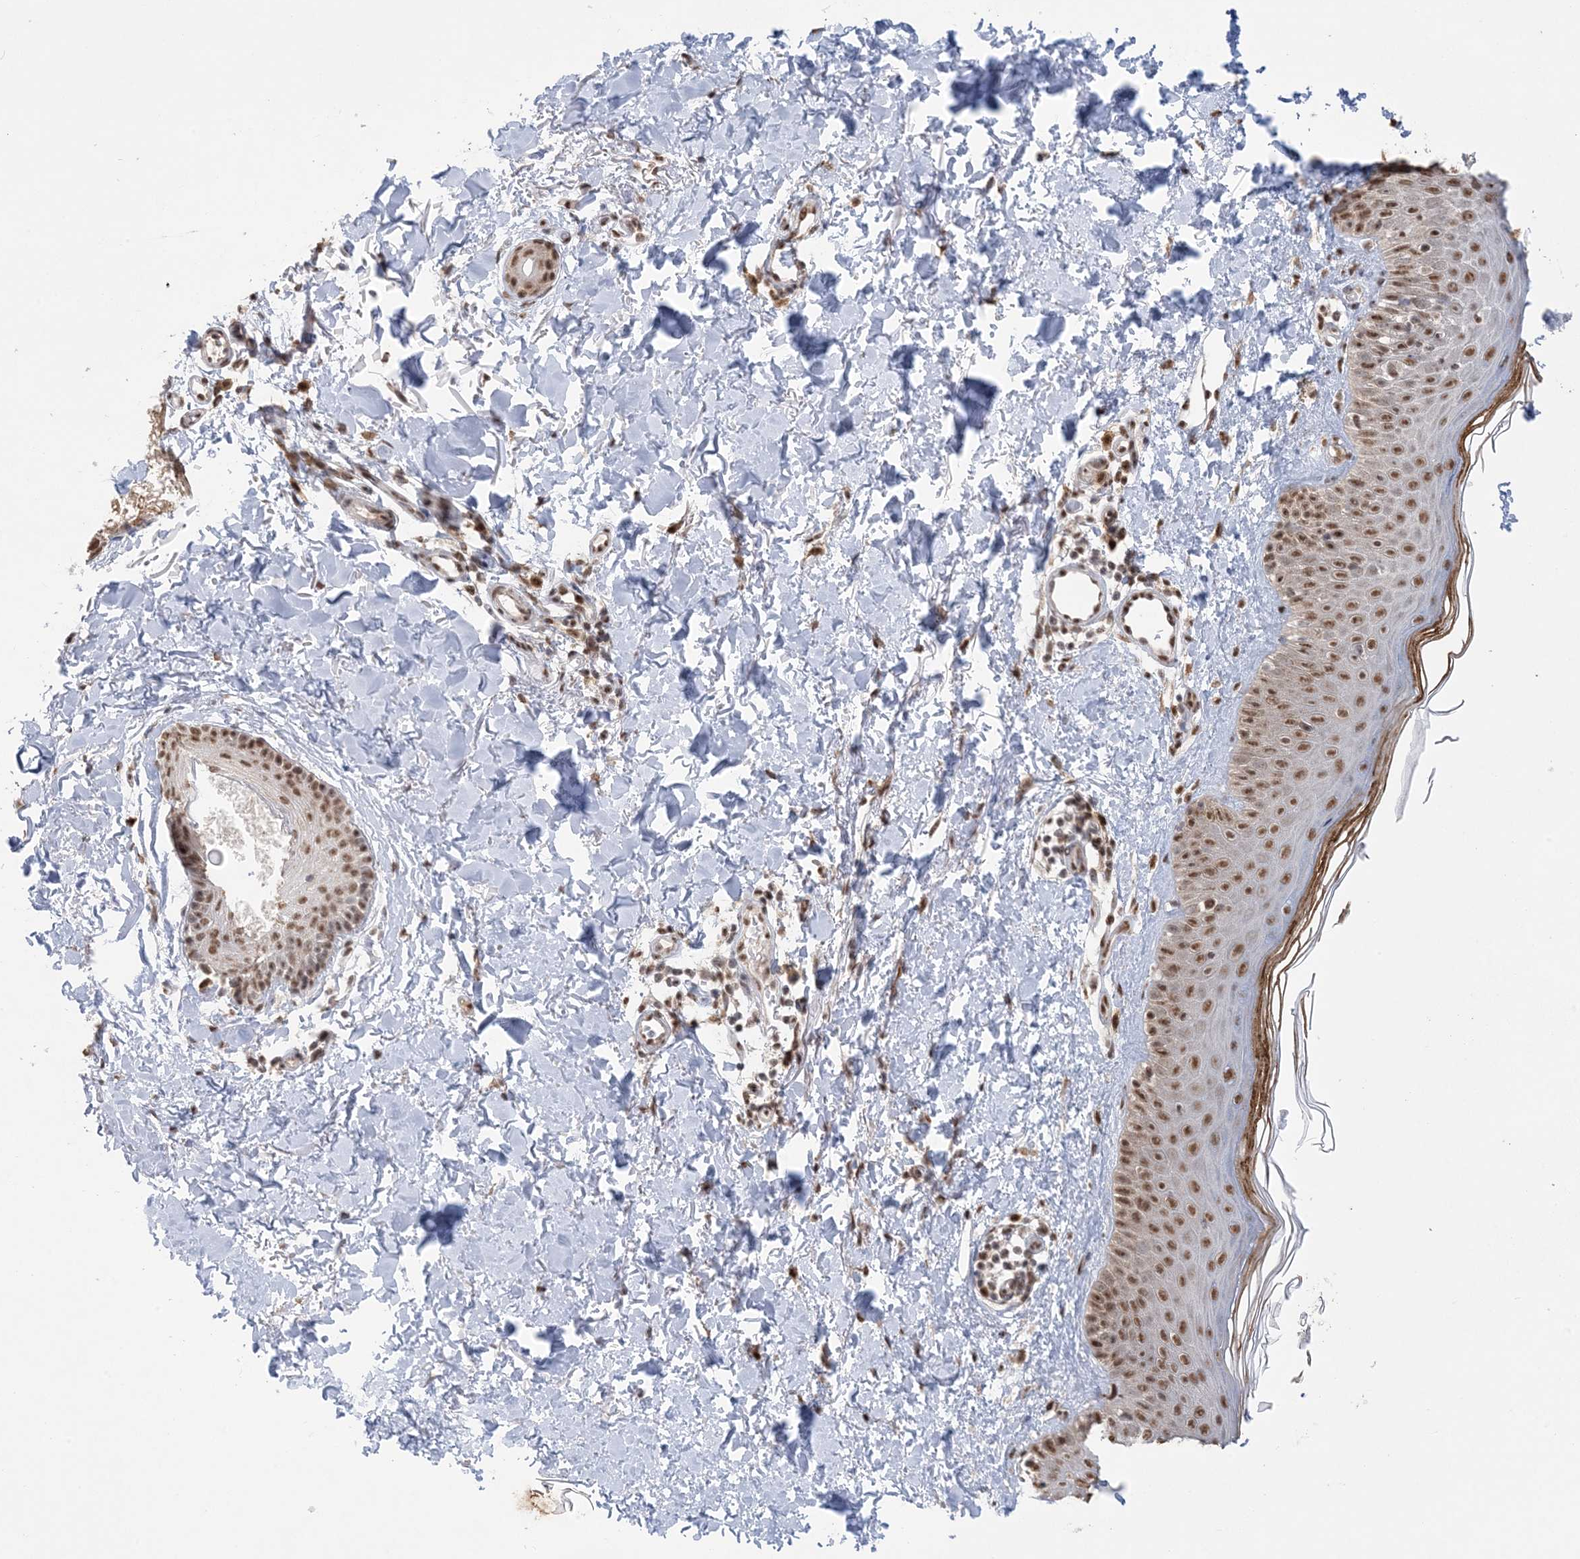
{"staining": {"intensity": "moderate", "quantity": ">75%", "location": "nuclear"}, "tissue": "skin", "cell_type": "Fibroblasts", "image_type": "normal", "snomed": [{"axis": "morphology", "description": "Normal tissue, NOS"}, {"axis": "topography", "description": "Skin"}], "caption": "The histopathology image shows a brown stain indicating the presence of a protein in the nuclear of fibroblasts in skin. The staining is performed using DAB brown chromogen to label protein expression. The nuclei are counter-stained blue using hematoxylin.", "gene": "TRMT10C", "patient": {"sex": "male", "age": 52}}